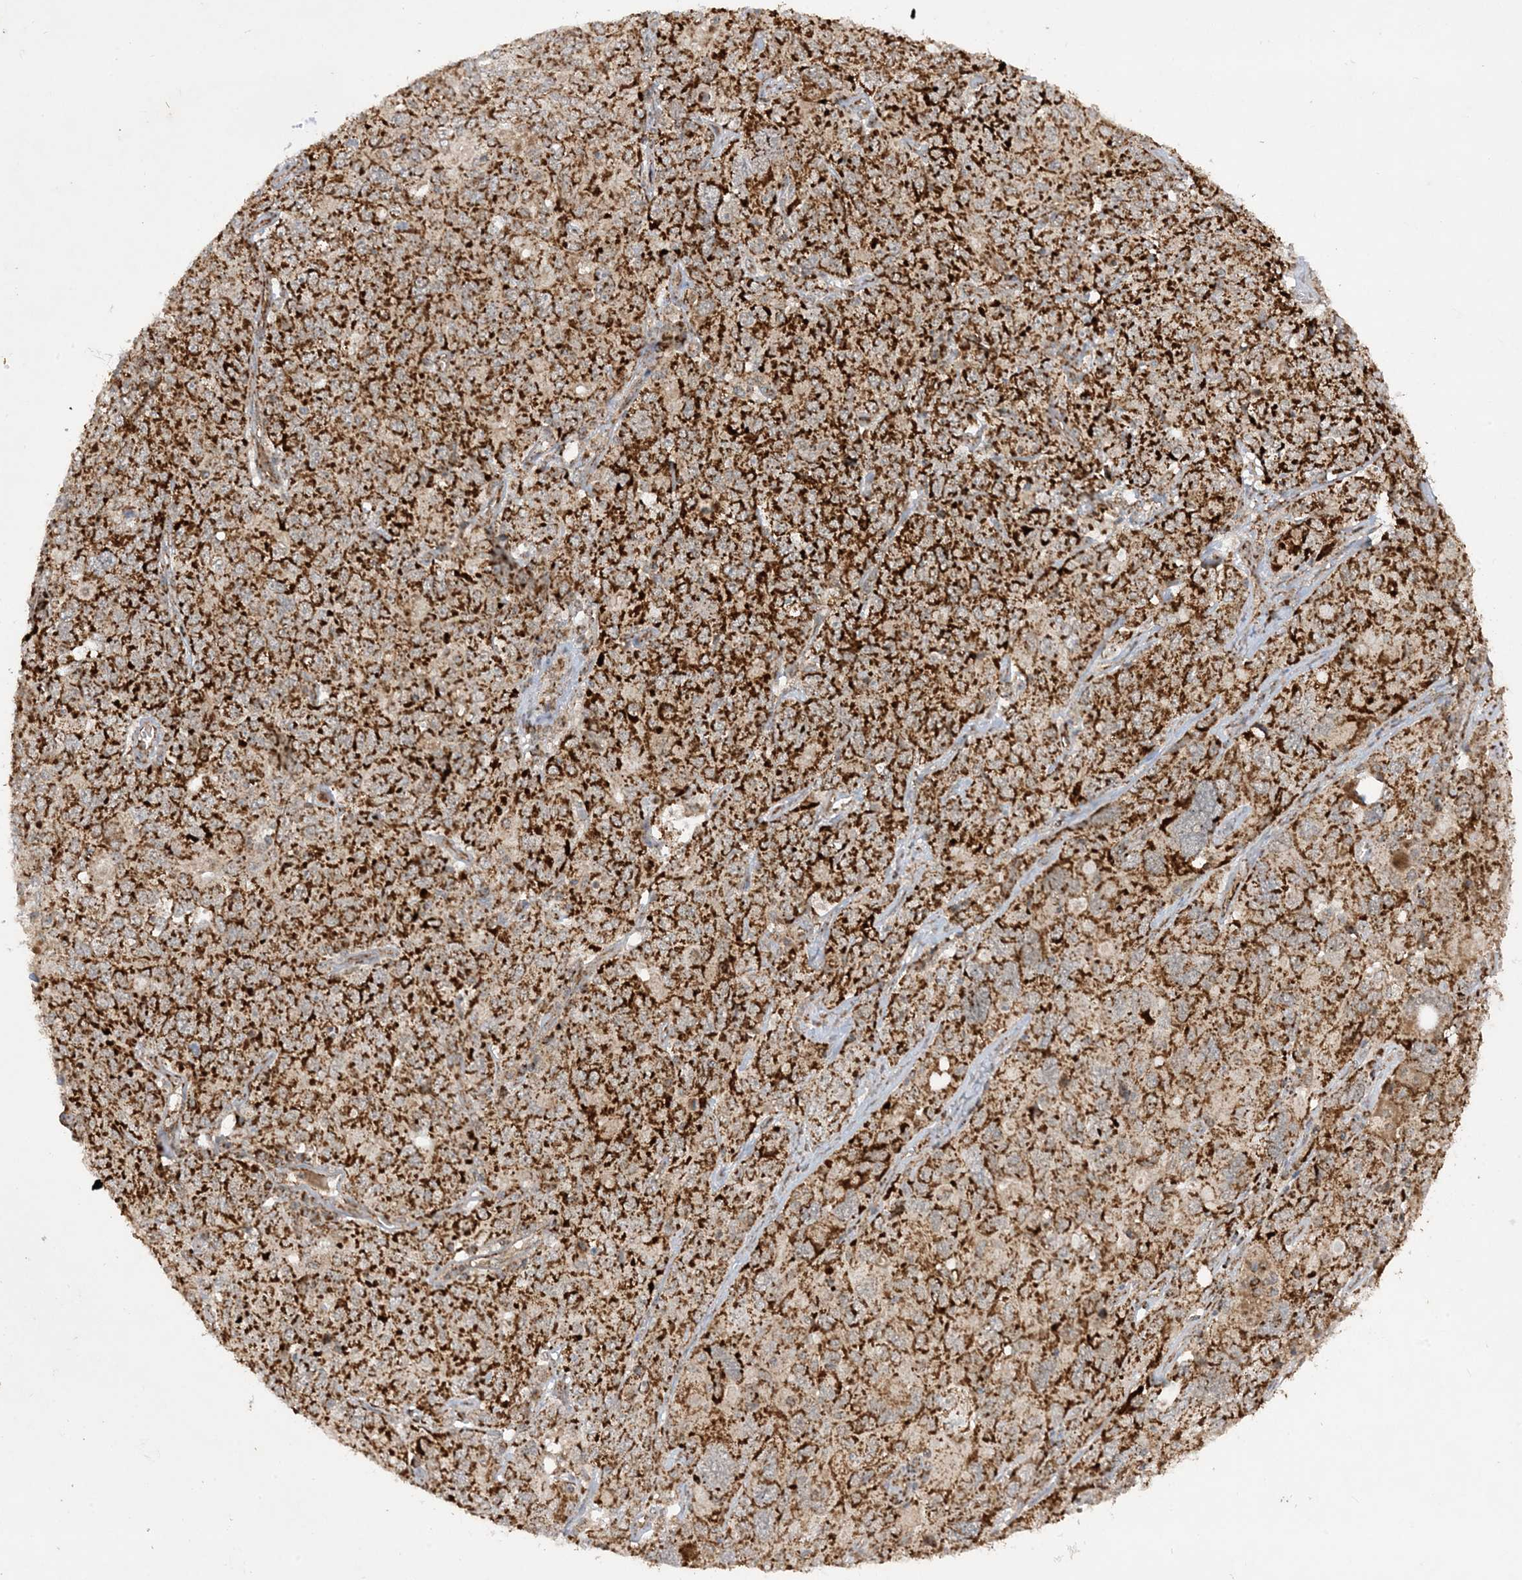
{"staining": {"intensity": "strong", "quantity": ">75%", "location": "cytoplasmic/membranous"}, "tissue": "ovarian cancer", "cell_type": "Tumor cells", "image_type": "cancer", "snomed": [{"axis": "morphology", "description": "Carcinoma, endometroid"}, {"axis": "topography", "description": "Ovary"}], "caption": "IHC (DAB) staining of human ovarian endometroid carcinoma shows strong cytoplasmic/membranous protein staining in approximately >75% of tumor cells.", "gene": "NDUFAF3", "patient": {"sex": "female", "age": 62}}